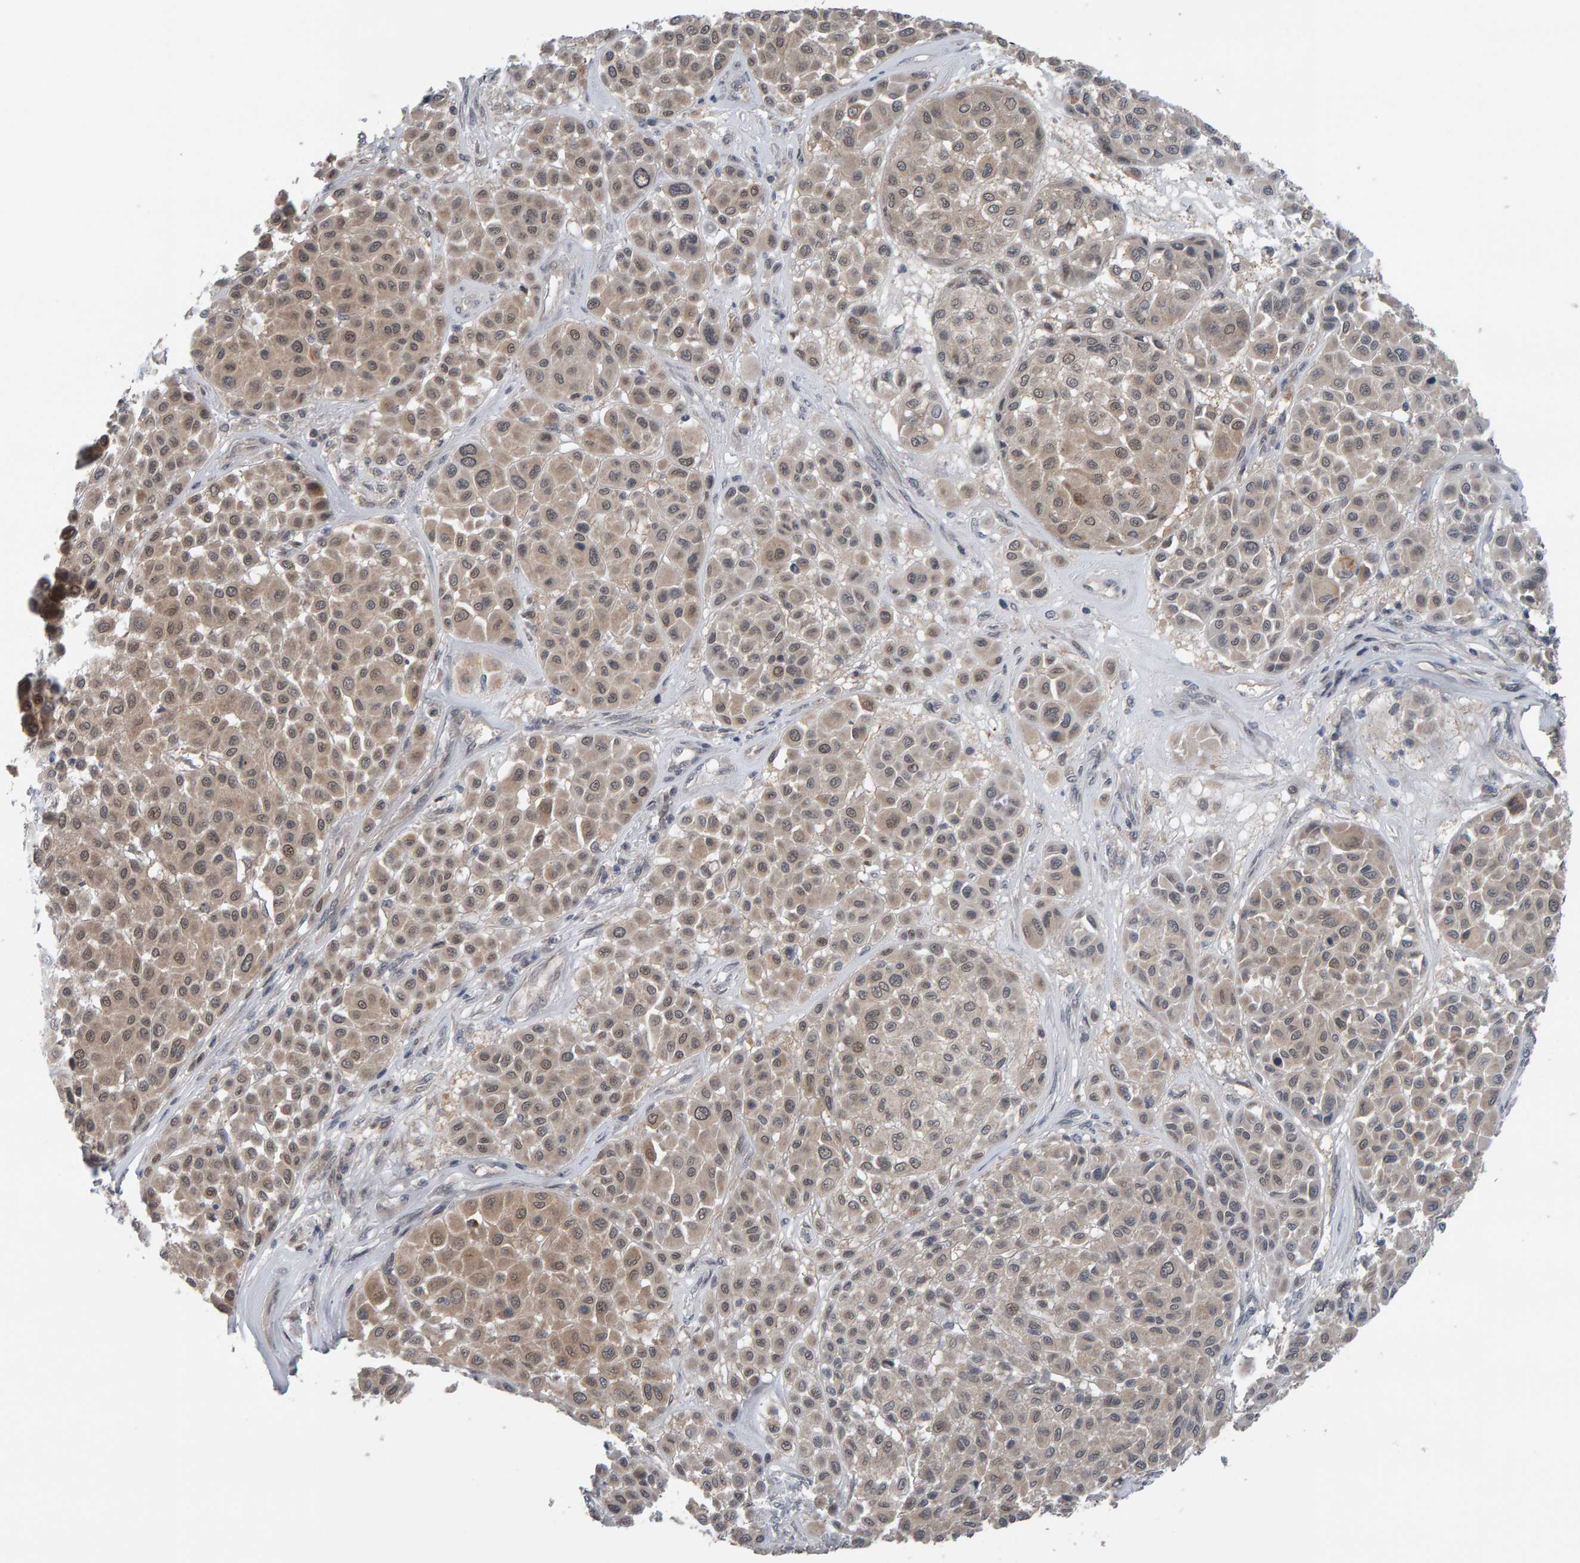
{"staining": {"intensity": "weak", "quantity": "25%-75%", "location": "cytoplasmic/membranous"}, "tissue": "melanoma", "cell_type": "Tumor cells", "image_type": "cancer", "snomed": [{"axis": "morphology", "description": "Malignant melanoma, Metastatic site"}, {"axis": "topography", "description": "Soft tissue"}], "caption": "IHC staining of melanoma, which exhibits low levels of weak cytoplasmic/membranous staining in approximately 25%-75% of tumor cells indicating weak cytoplasmic/membranous protein staining. The staining was performed using DAB (3,3'-diaminobenzidine) (brown) for protein detection and nuclei were counterstained in hematoxylin (blue).", "gene": "COASY", "patient": {"sex": "male", "age": 41}}